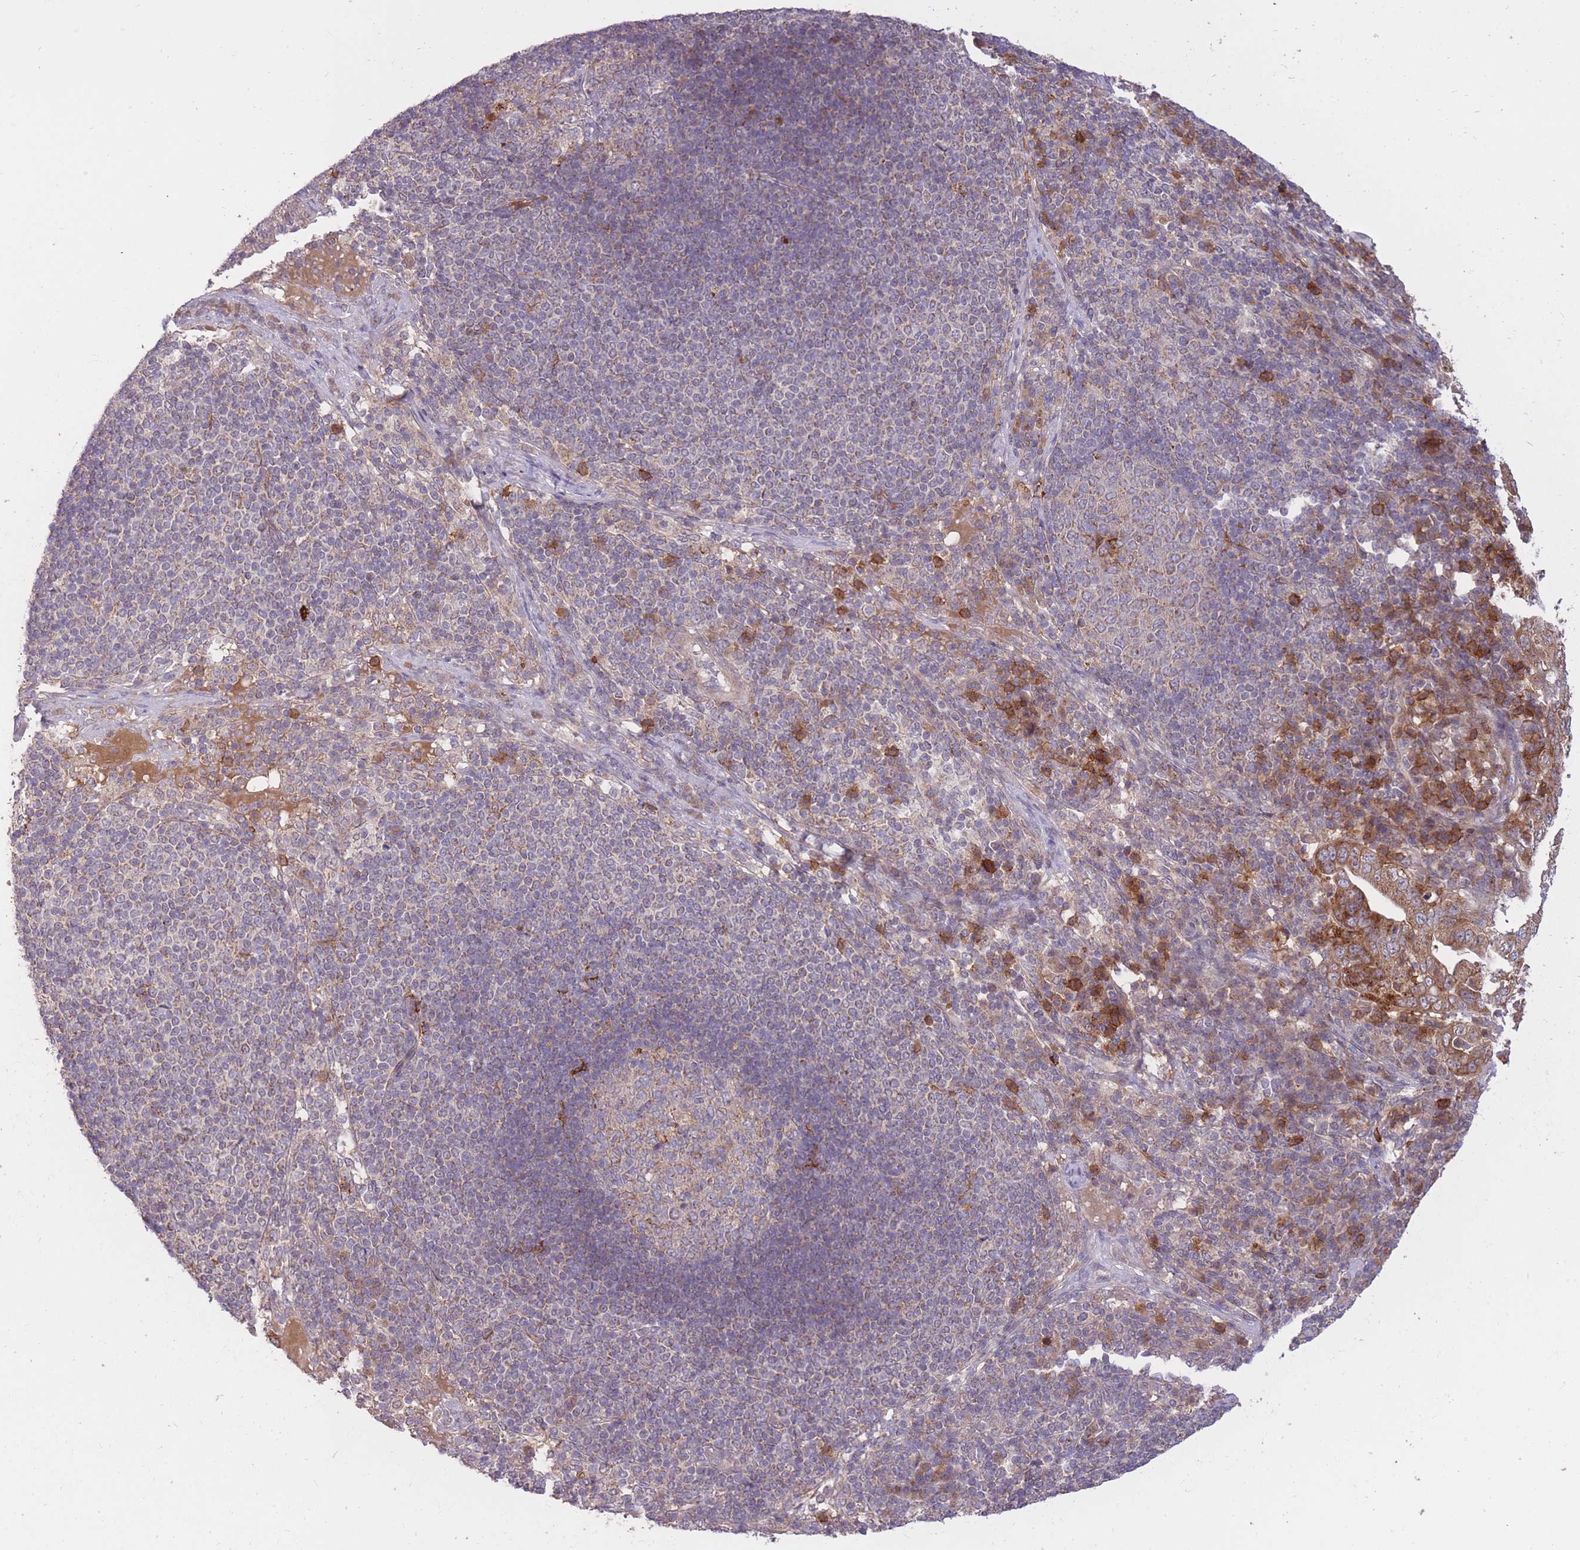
{"staining": {"intensity": "moderate", "quantity": ">75%", "location": "cytoplasmic/membranous"}, "tissue": "pancreatic cancer", "cell_type": "Tumor cells", "image_type": "cancer", "snomed": [{"axis": "morphology", "description": "Normal tissue, NOS"}, {"axis": "morphology", "description": "Adenocarcinoma, NOS"}, {"axis": "topography", "description": "Lymph node"}, {"axis": "topography", "description": "Pancreas"}], "caption": "Pancreatic cancer tissue exhibits moderate cytoplasmic/membranous staining in about >75% of tumor cells", "gene": "IGF2BP2", "patient": {"sex": "female", "age": 67}}